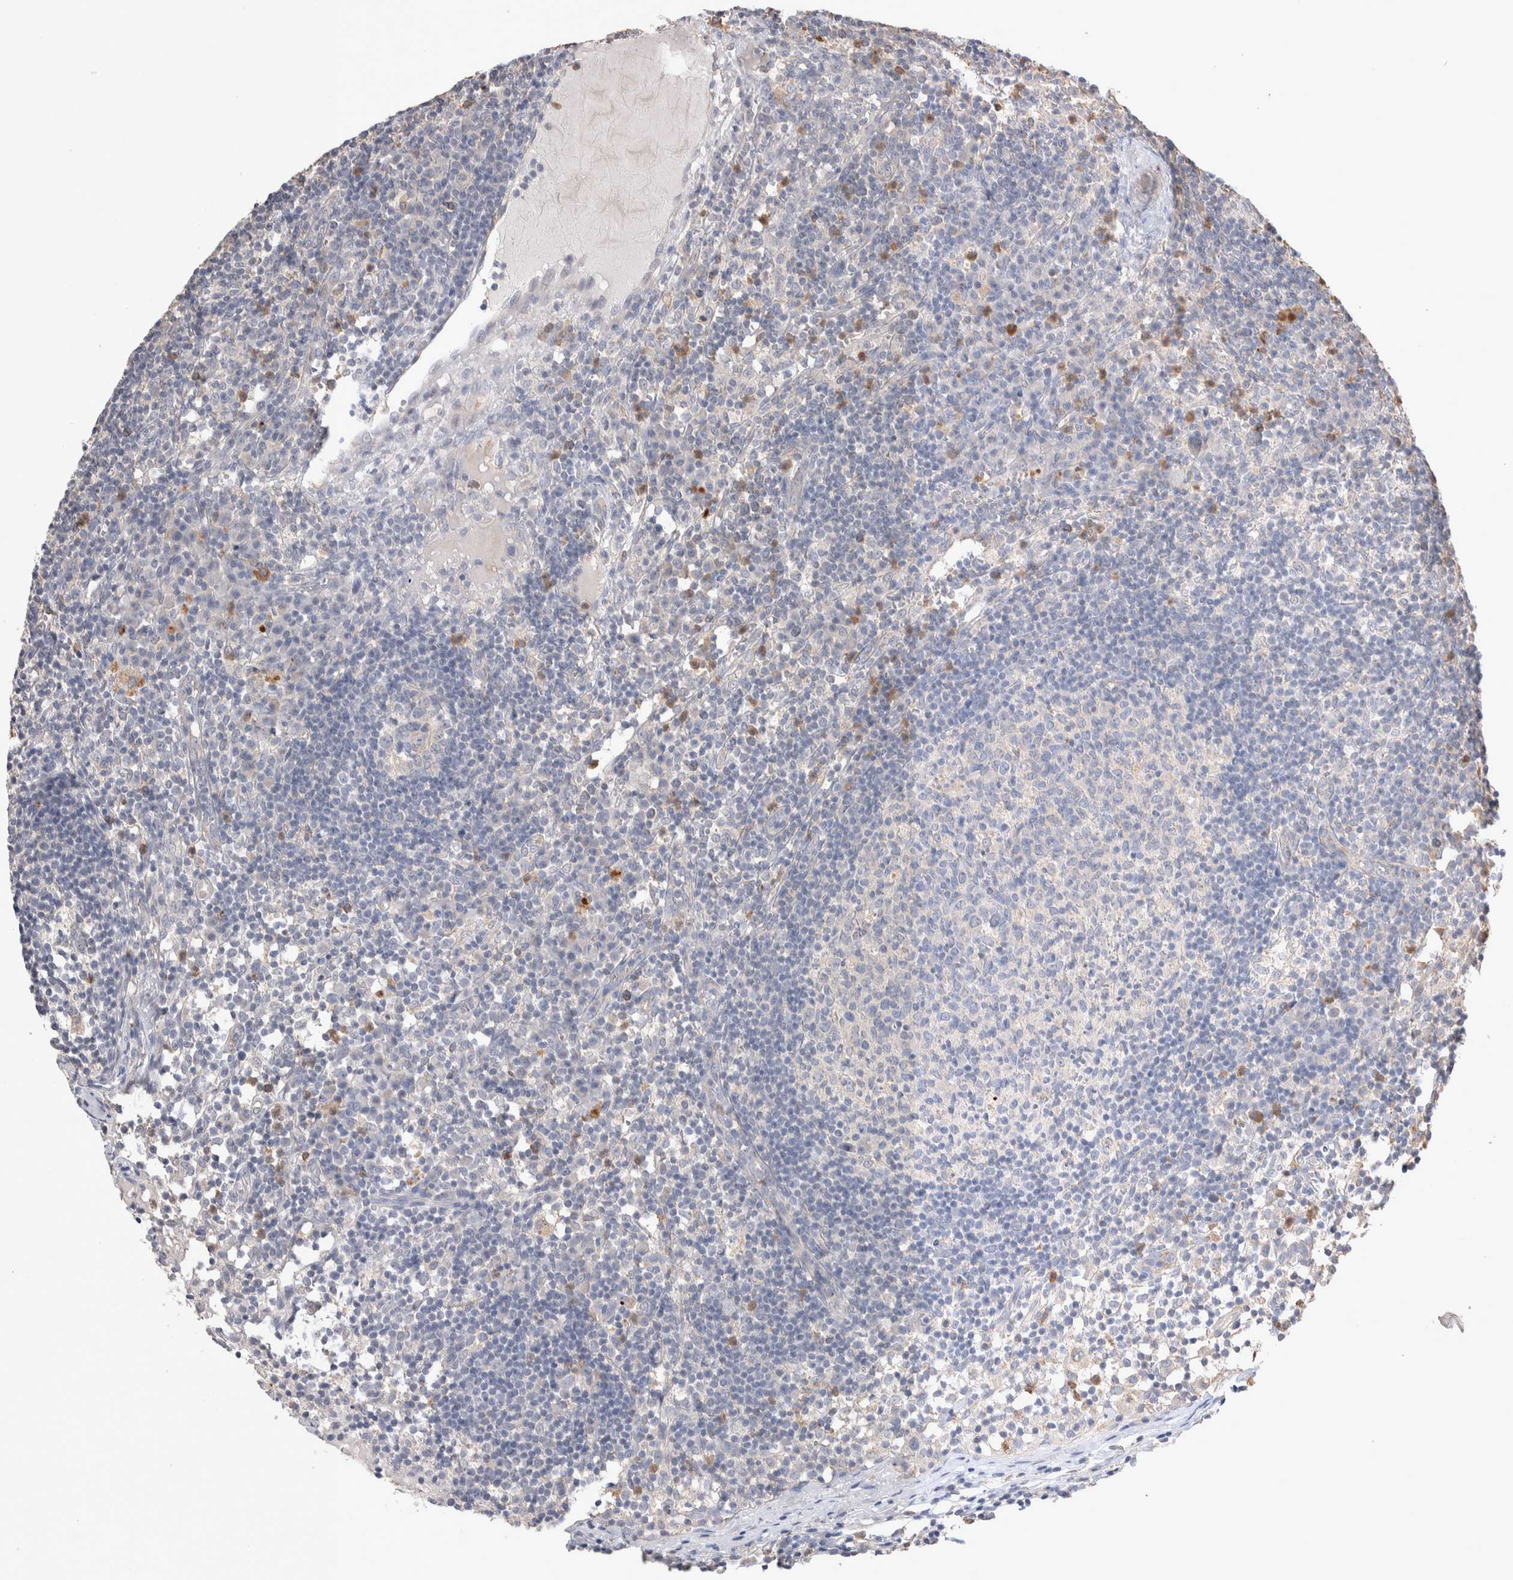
{"staining": {"intensity": "weak", "quantity": "25%-75%", "location": "cytoplasmic/membranous"}, "tissue": "lymph node", "cell_type": "Germinal center cells", "image_type": "normal", "snomed": [{"axis": "morphology", "description": "Normal tissue, NOS"}, {"axis": "morphology", "description": "Inflammation, NOS"}, {"axis": "topography", "description": "Lymph node"}], "caption": "Human lymph node stained with a brown dye demonstrates weak cytoplasmic/membranous positive expression in approximately 25%-75% of germinal center cells.", "gene": "FFAR2", "patient": {"sex": "male", "age": 55}}